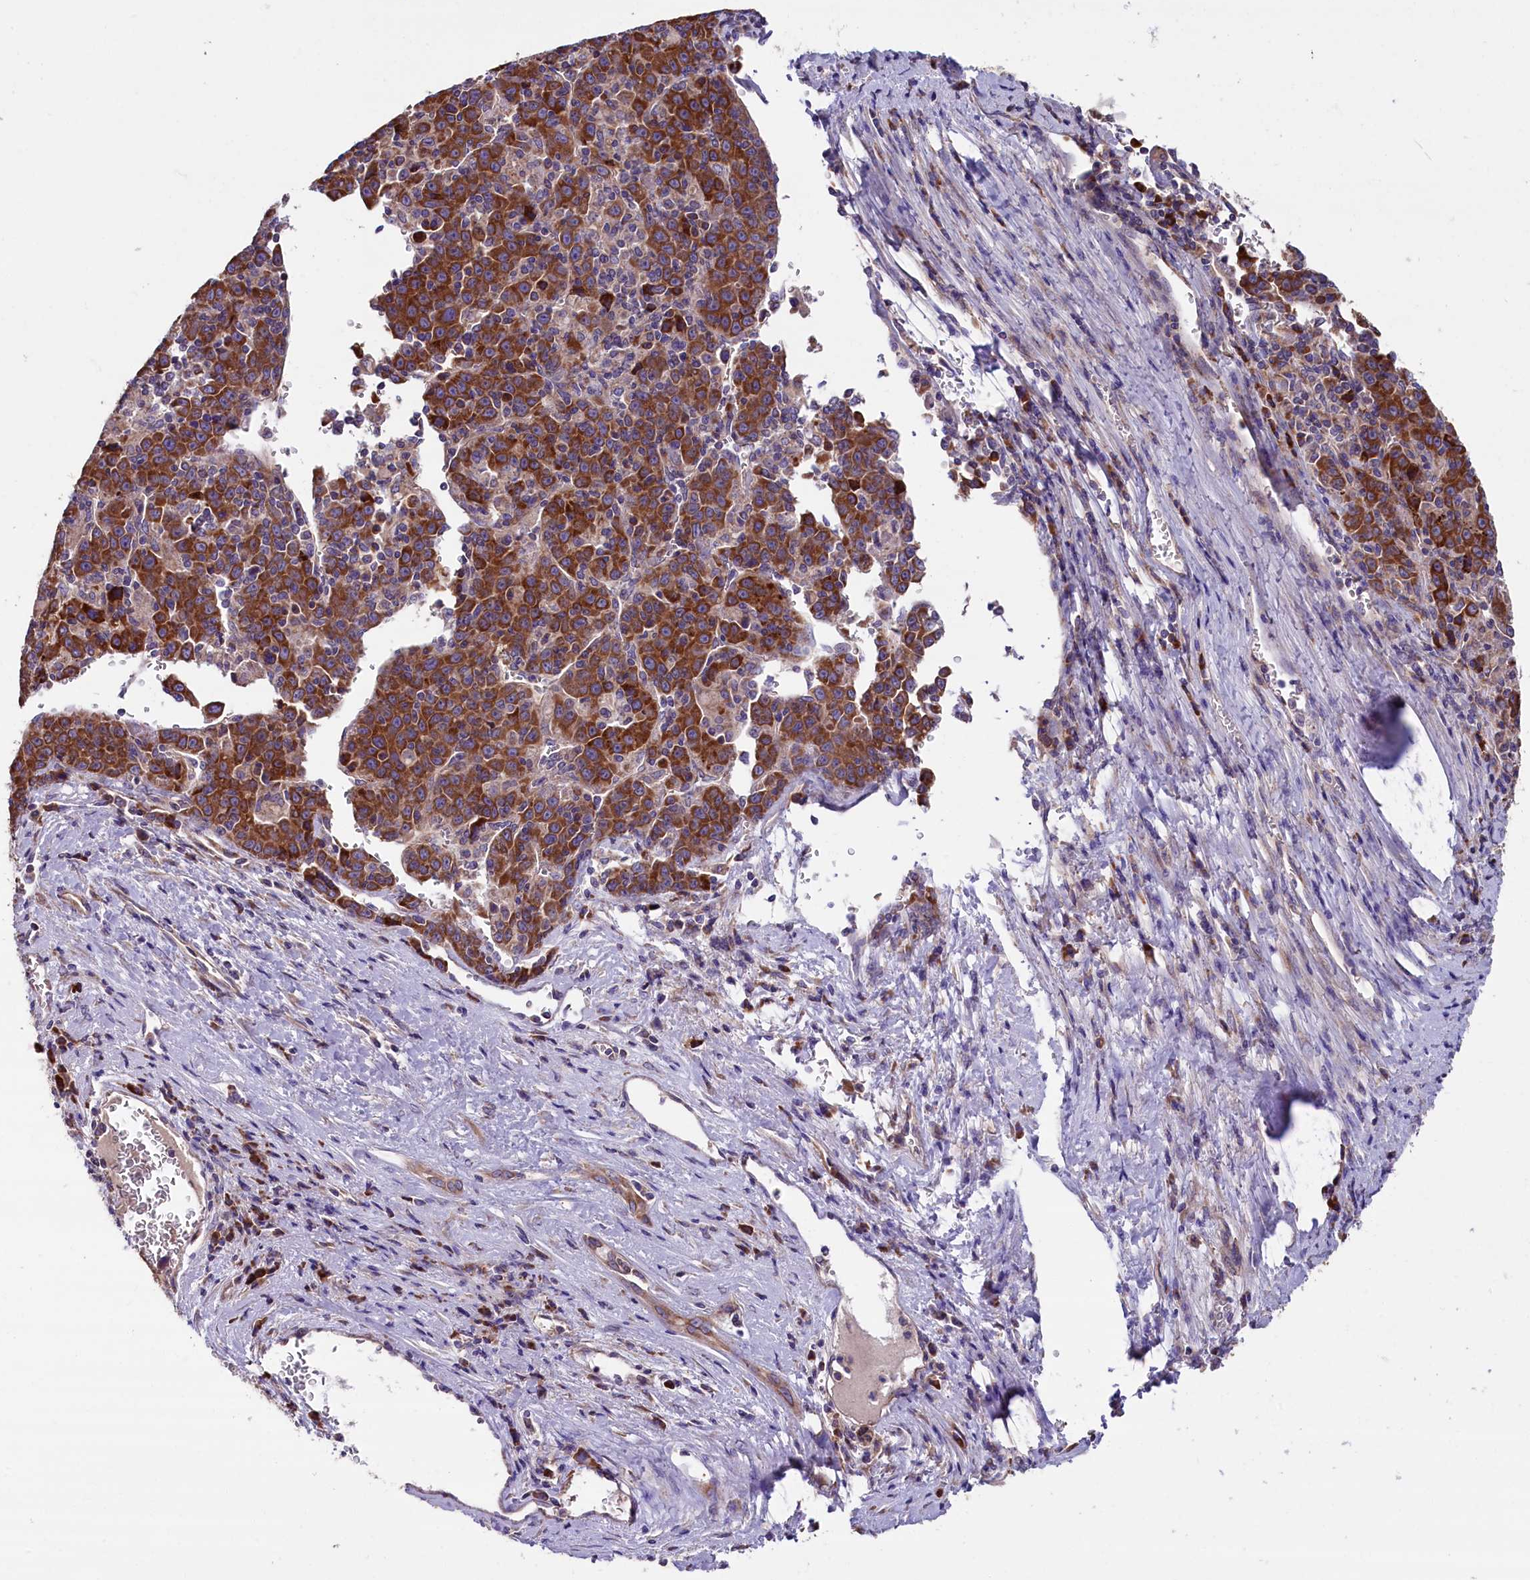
{"staining": {"intensity": "strong", "quantity": ">75%", "location": "cytoplasmic/membranous"}, "tissue": "liver cancer", "cell_type": "Tumor cells", "image_type": "cancer", "snomed": [{"axis": "morphology", "description": "Carcinoma, Hepatocellular, NOS"}, {"axis": "topography", "description": "Liver"}], "caption": "Liver cancer stained with DAB IHC reveals high levels of strong cytoplasmic/membranous expression in approximately >75% of tumor cells.", "gene": "ZSWIM1", "patient": {"sex": "female", "age": 53}}